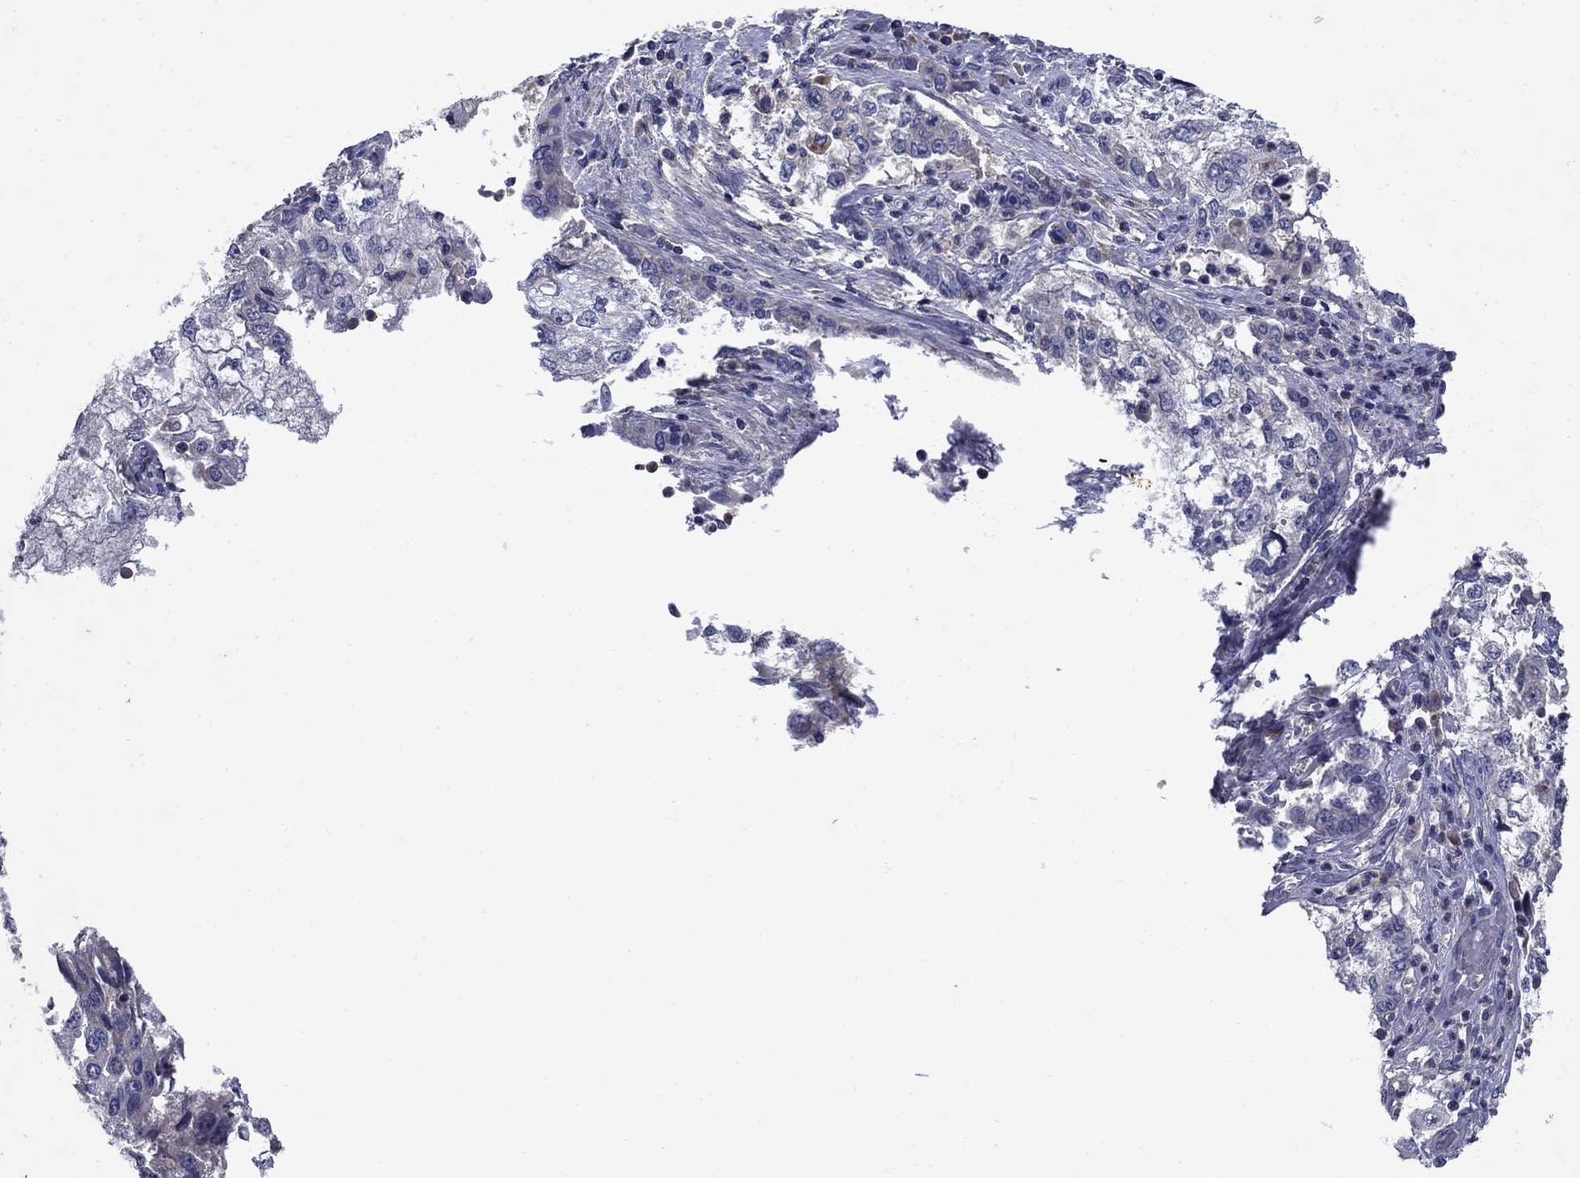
{"staining": {"intensity": "negative", "quantity": "none", "location": "none"}, "tissue": "cervical cancer", "cell_type": "Tumor cells", "image_type": "cancer", "snomed": [{"axis": "morphology", "description": "Squamous cell carcinoma, NOS"}, {"axis": "topography", "description": "Cervix"}], "caption": "Photomicrograph shows no significant protein positivity in tumor cells of cervical cancer.", "gene": "STAB2", "patient": {"sex": "female", "age": 36}}